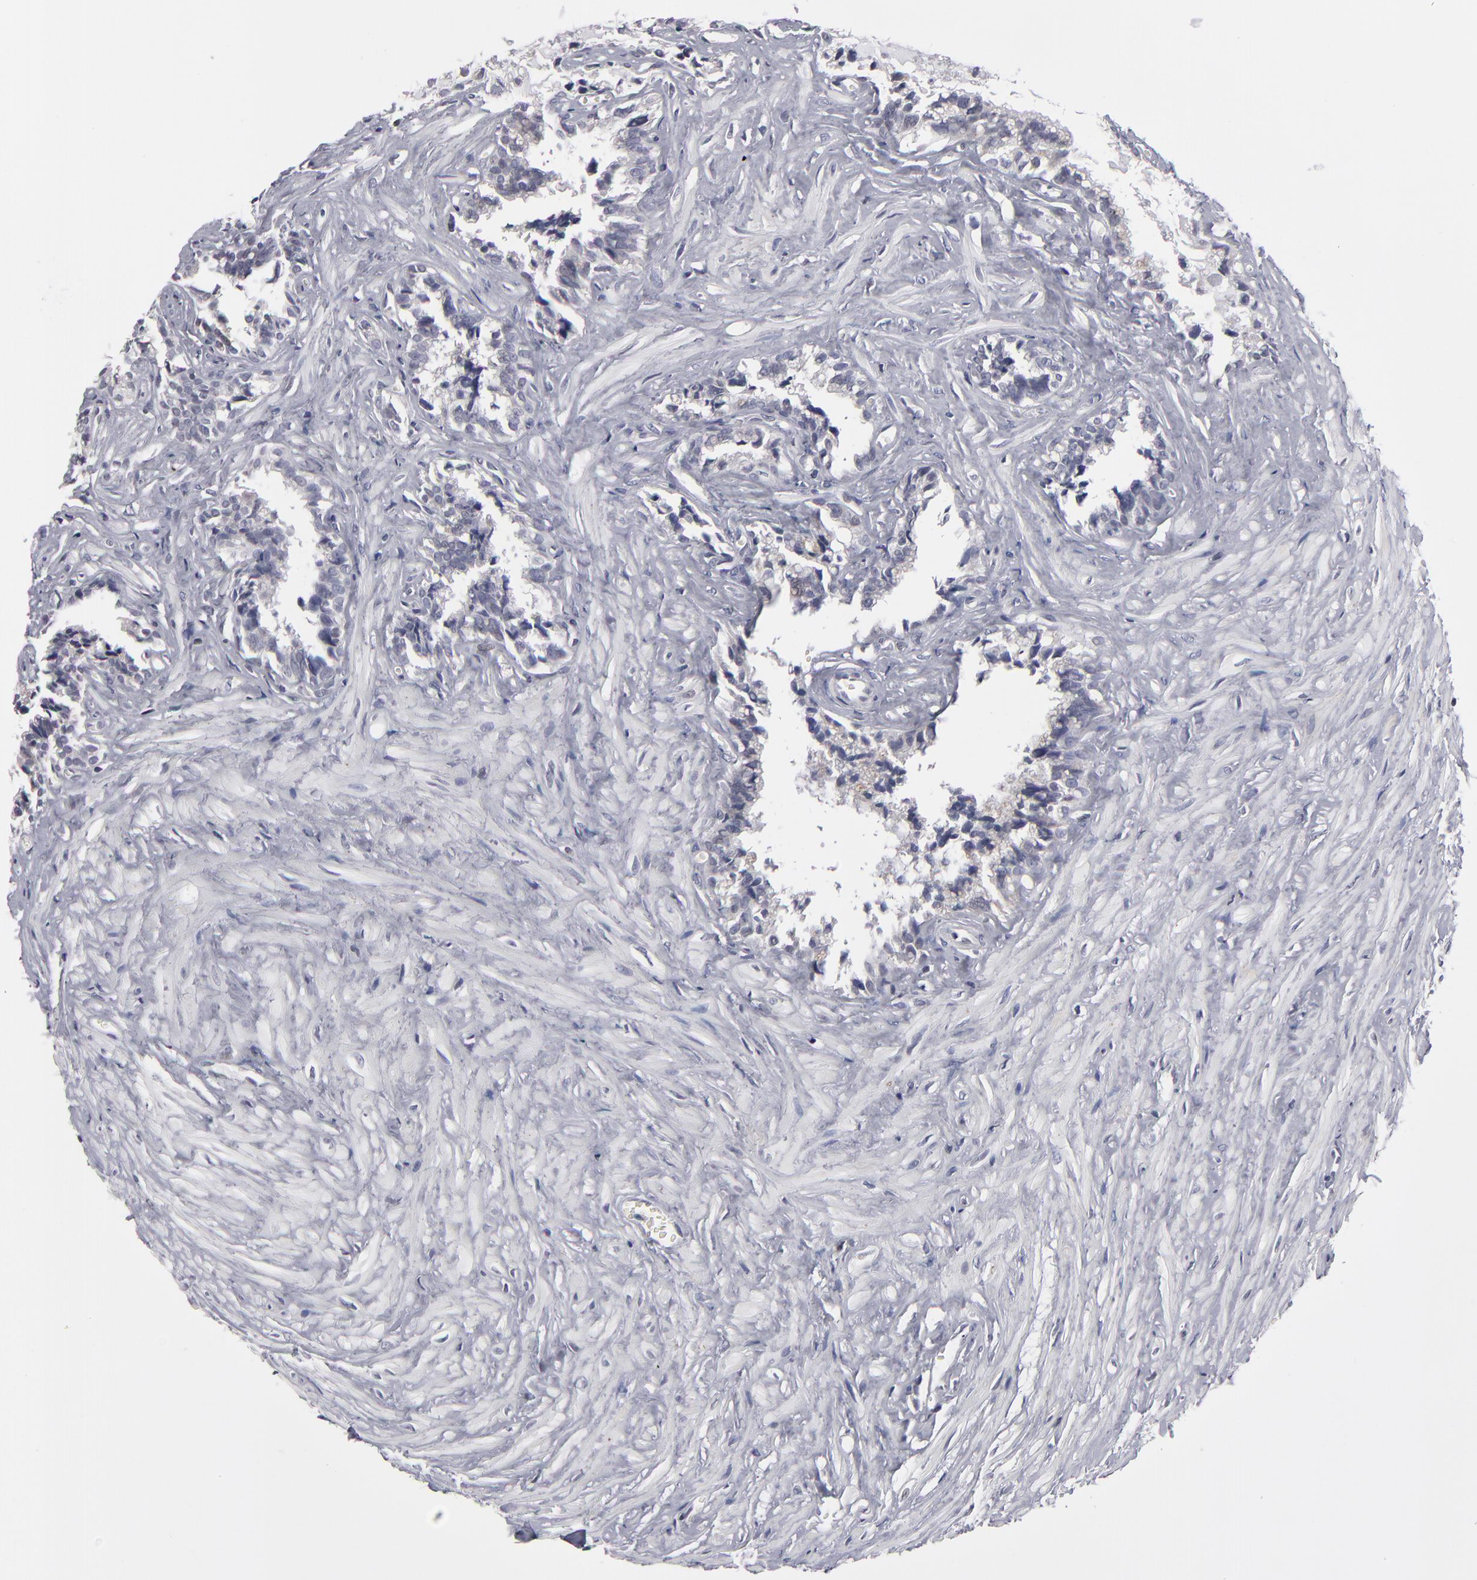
{"staining": {"intensity": "negative", "quantity": "none", "location": "none"}, "tissue": "seminal vesicle", "cell_type": "Glandular cells", "image_type": "normal", "snomed": [{"axis": "morphology", "description": "Normal tissue, NOS"}, {"axis": "topography", "description": "Seminal veicle"}], "caption": "Seminal vesicle was stained to show a protein in brown. There is no significant positivity in glandular cells. (Brightfield microscopy of DAB (3,3'-diaminobenzidine) immunohistochemistry at high magnification).", "gene": "ODF2", "patient": {"sex": "male", "age": 60}}